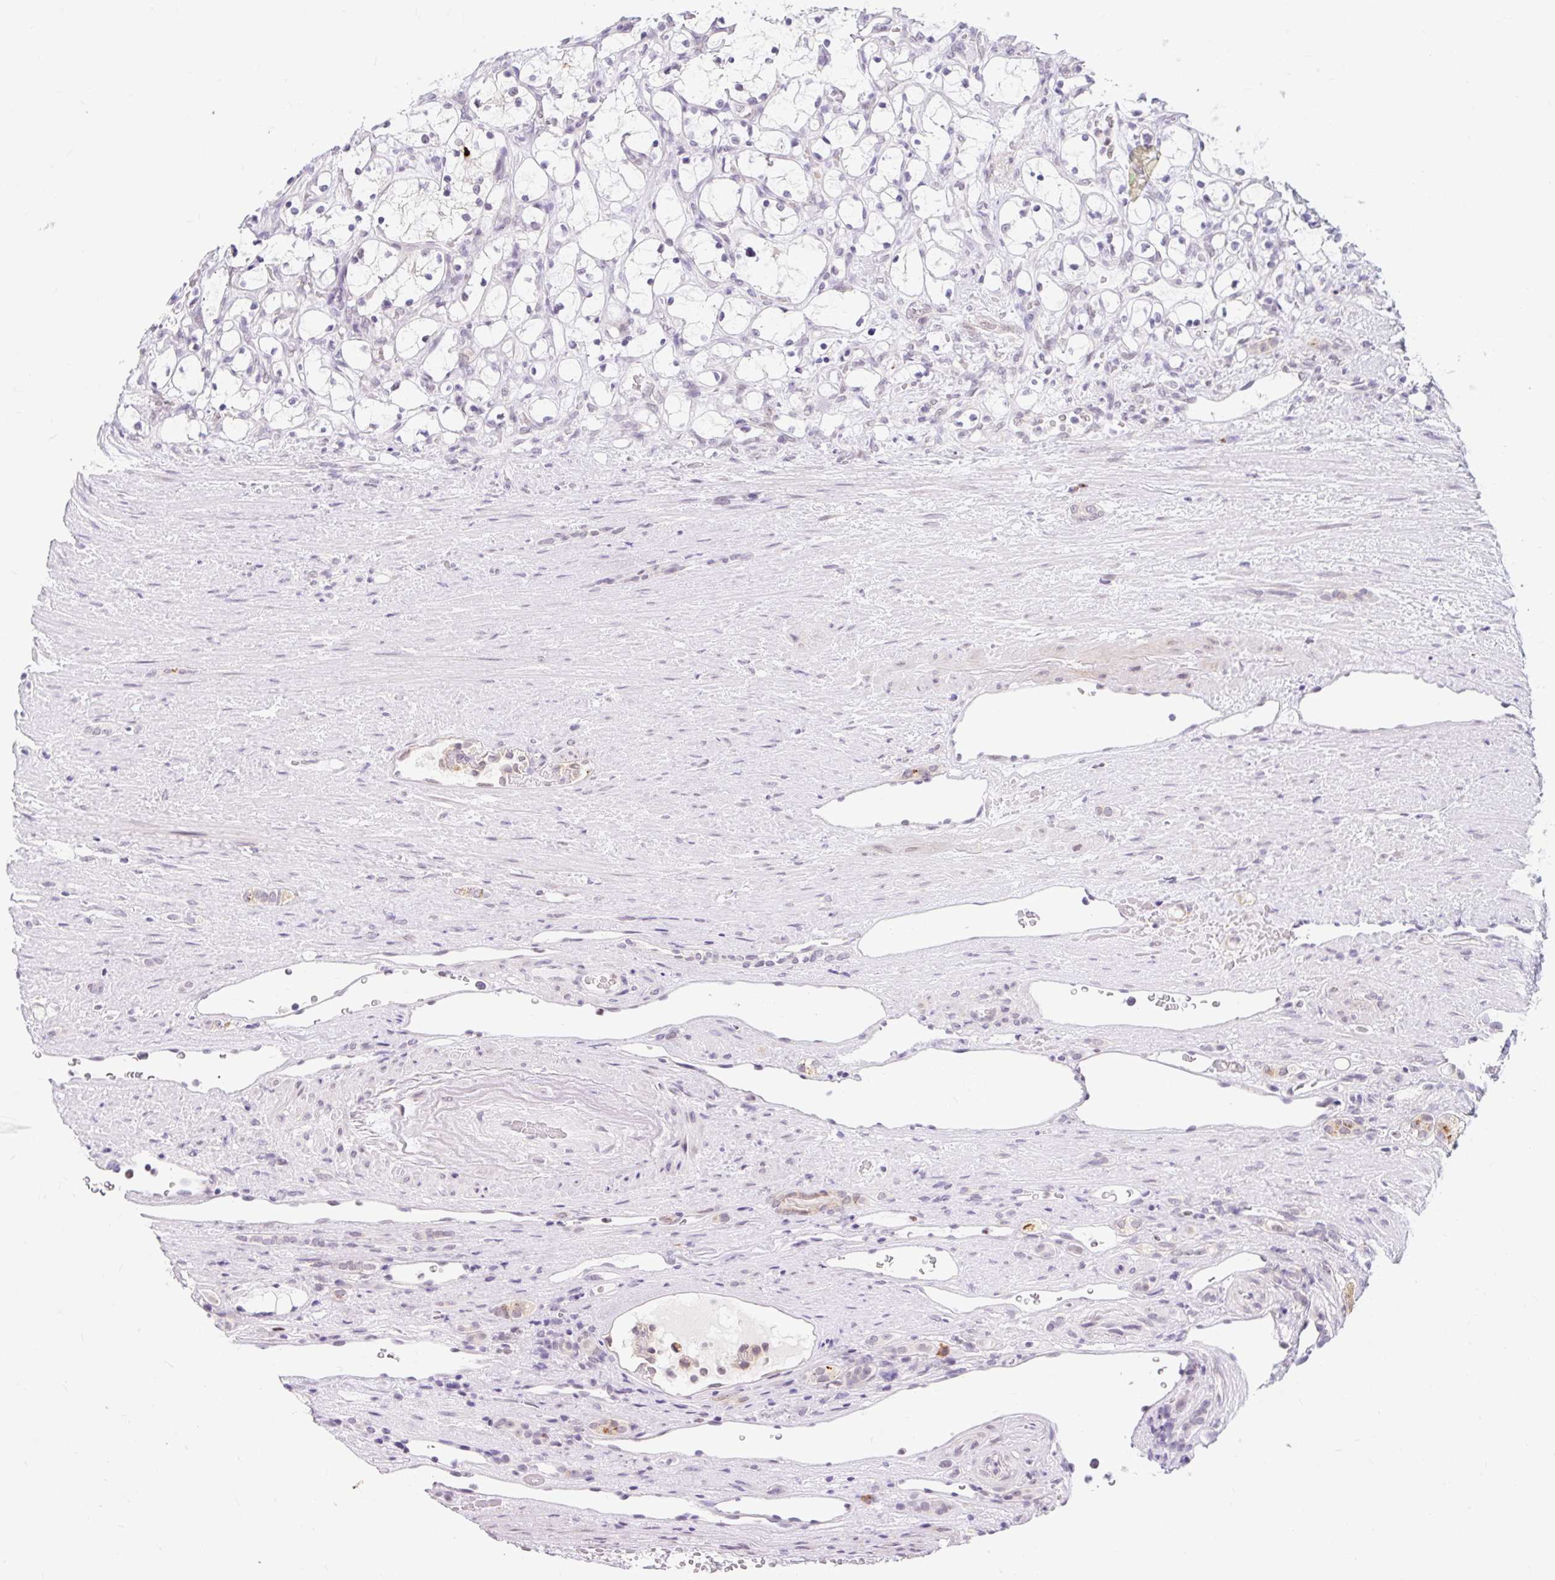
{"staining": {"intensity": "negative", "quantity": "none", "location": "none"}, "tissue": "renal cancer", "cell_type": "Tumor cells", "image_type": "cancer", "snomed": [{"axis": "morphology", "description": "Adenocarcinoma, NOS"}, {"axis": "topography", "description": "Kidney"}], "caption": "This is an immunohistochemistry (IHC) image of human renal adenocarcinoma. There is no expression in tumor cells.", "gene": "SRSF10", "patient": {"sex": "female", "age": 69}}